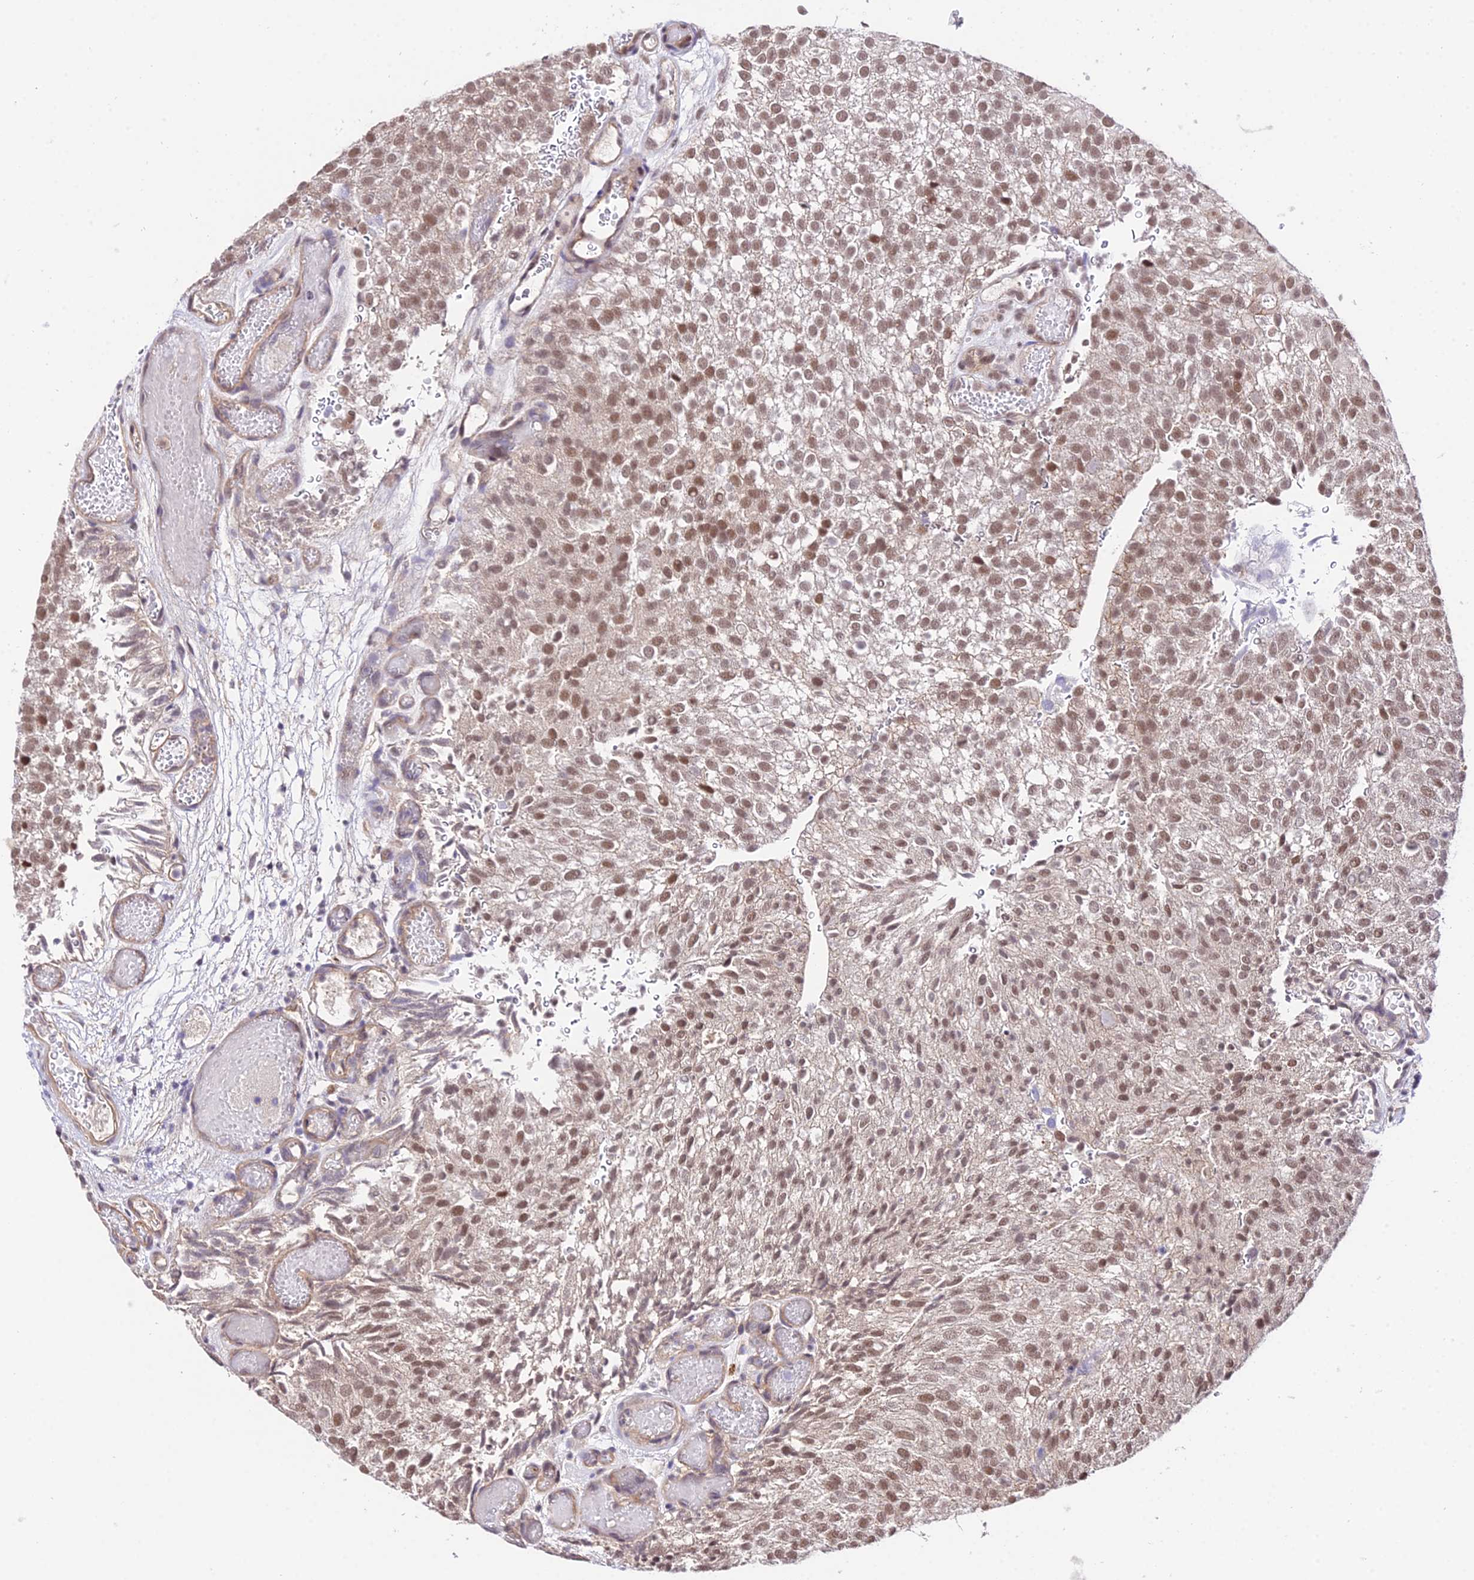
{"staining": {"intensity": "moderate", "quantity": ">75%", "location": "nuclear"}, "tissue": "urothelial cancer", "cell_type": "Tumor cells", "image_type": "cancer", "snomed": [{"axis": "morphology", "description": "Urothelial carcinoma, Low grade"}, {"axis": "topography", "description": "Urinary bladder"}], "caption": "Immunohistochemical staining of human urothelial carcinoma (low-grade) demonstrates medium levels of moderate nuclear staining in approximately >75% of tumor cells.", "gene": "POLR2I", "patient": {"sex": "male", "age": 78}}